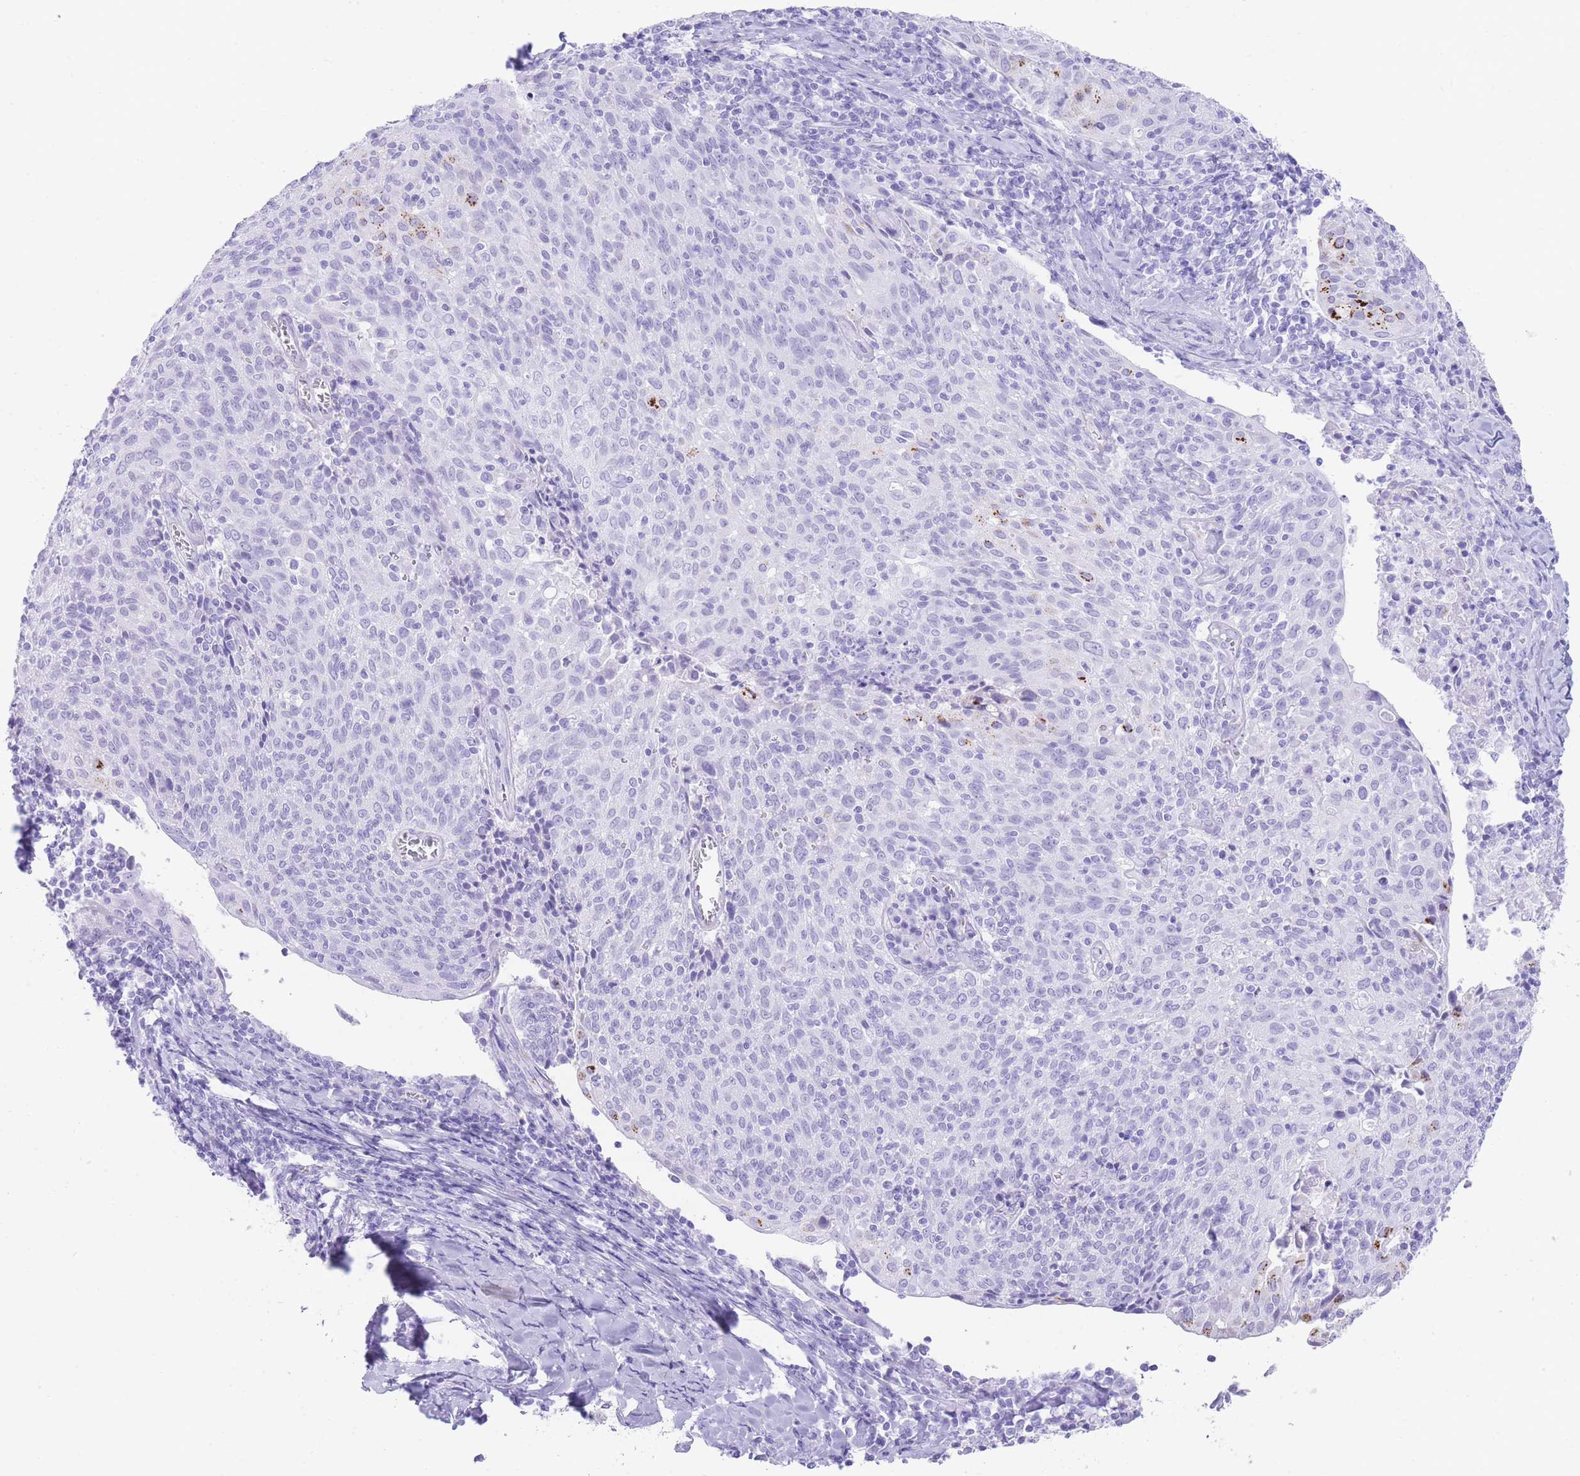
{"staining": {"intensity": "negative", "quantity": "none", "location": "none"}, "tissue": "cervical cancer", "cell_type": "Tumor cells", "image_type": "cancer", "snomed": [{"axis": "morphology", "description": "Squamous cell carcinoma, NOS"}, {"axis": "topography", "description": "Cervix"}], "caption": "High power microscopy micrograph of an immunohistochemistry micrograph of cervical squamous cell carcinoma, revealing no significant expression in tumor cells.", "gene": "ELOA2", "patient": {"sex": "female", "age": 52}}